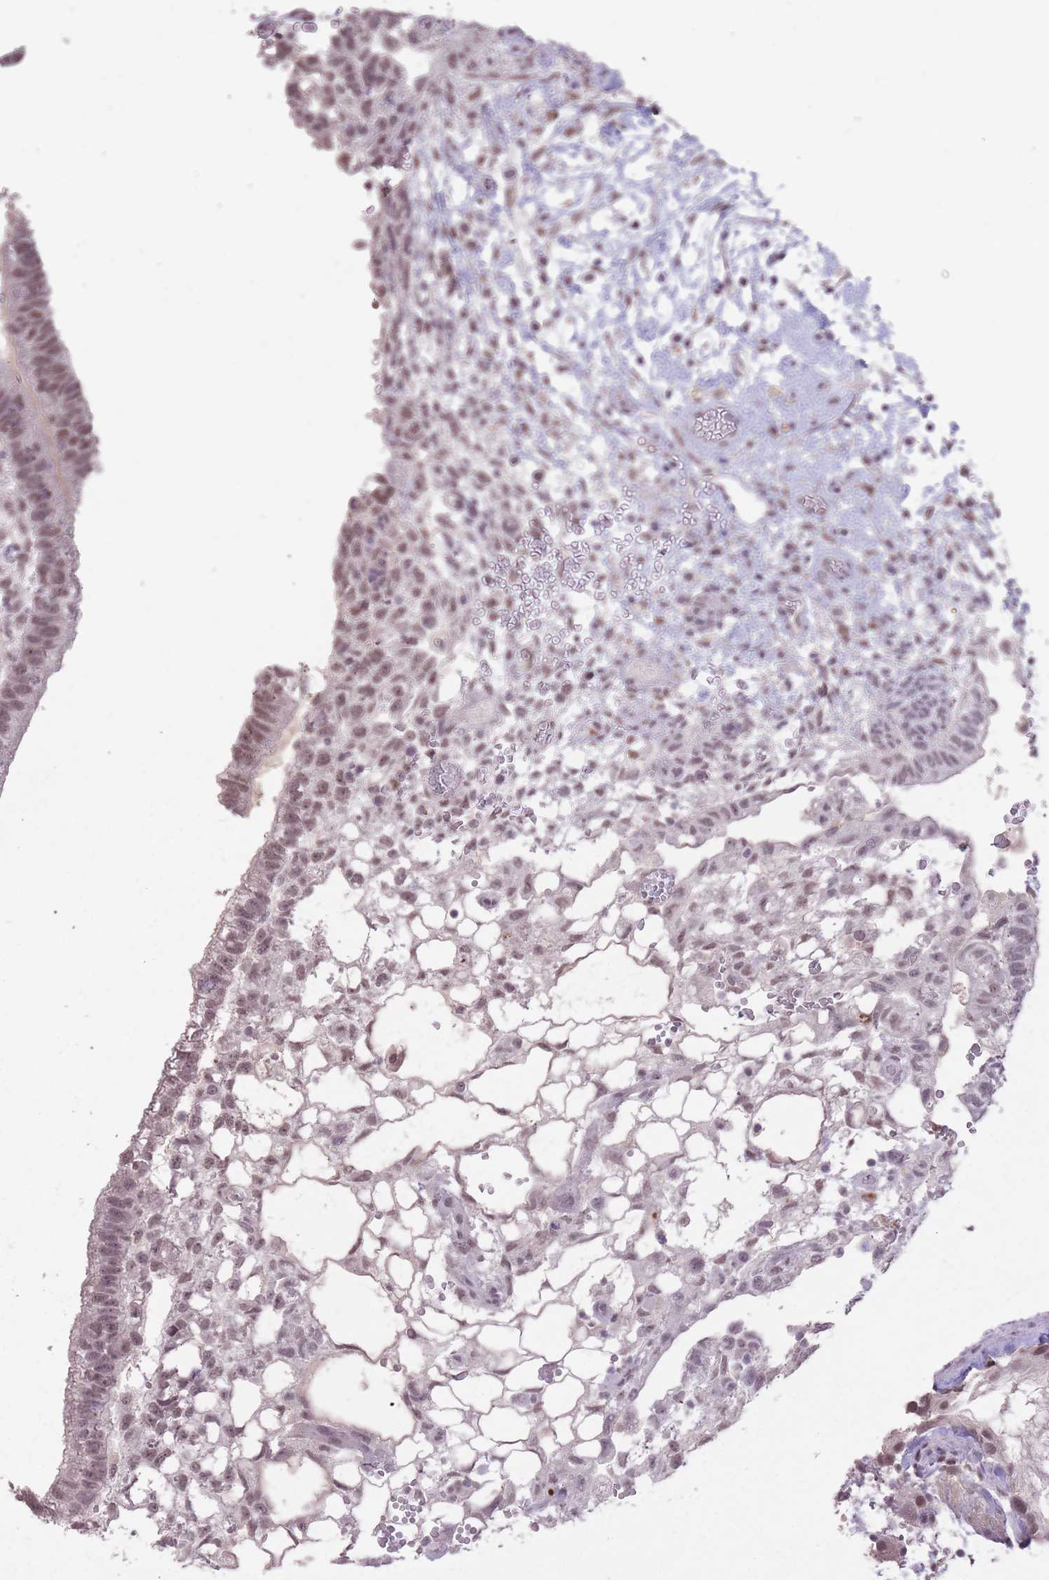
{"staining": {"intensity": "weak", "quantity": ">75%", "location": "nuclear"}, "tissue": "testis cancer", "cell_type": "Tumor cells", "image_type": "cancer", "snomed": [{"axis": "morphology", "description": "Normal tissue, NOS"}, {"axis": "morphology", "description": "Carcinoma, Embryonal, NOS"}, {"axis": "topography", "description": "Testis"}], "caption": "High-magnification brightfield microscopy of testis cancer (embryonal carcinoma) stained with DAB (3,3'-diaminobenzidine) (brown) and counterstained with hematoxylin (blue). tumor cells exhibit weak nuclear staining is seen in about>75% of cells.", "gene": "HNRNPUL1", "patient": {"sex": "male", "age": 32}}